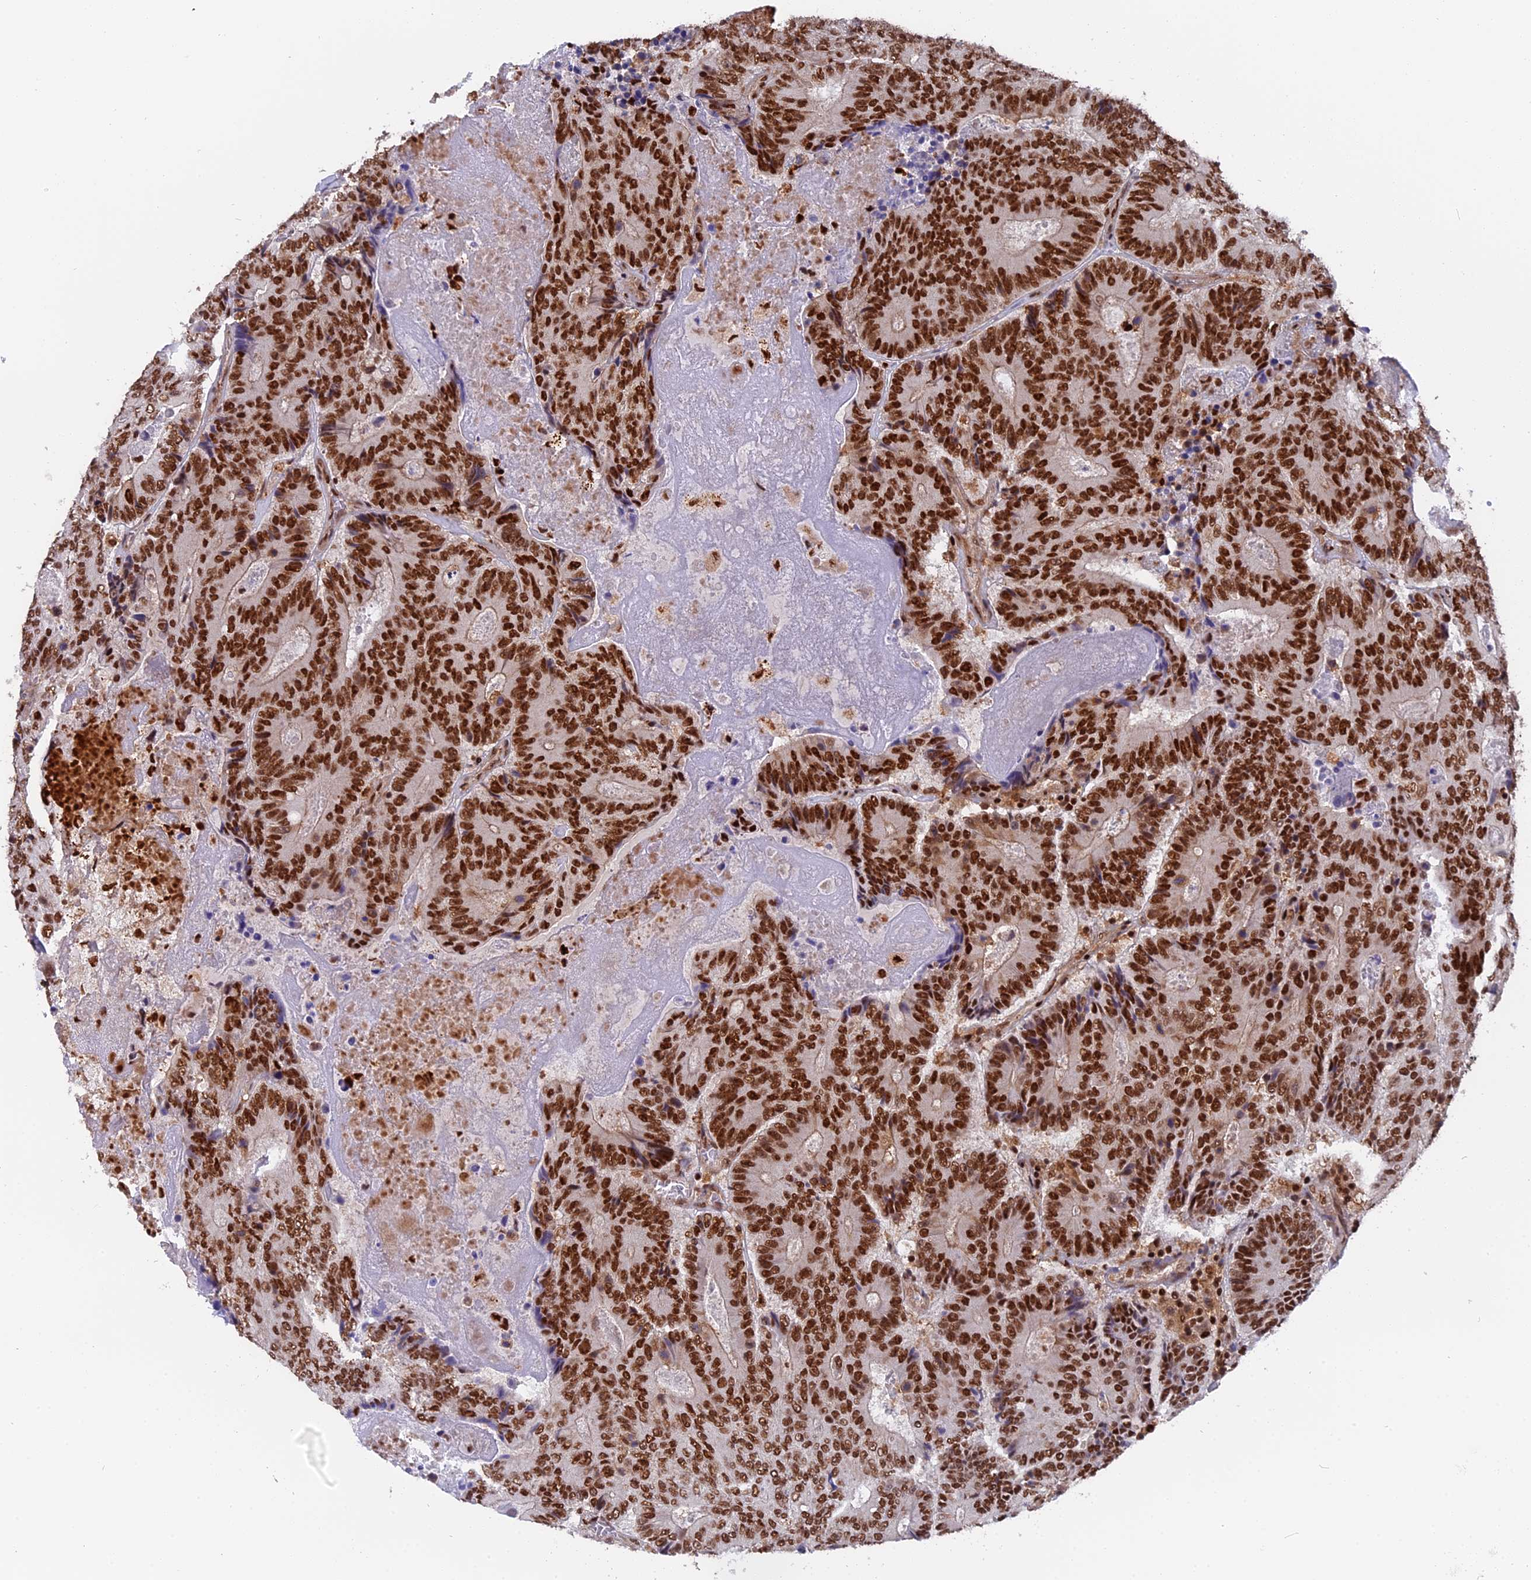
{"staining": {"intensity": "strong", "quantity": ">75%", "location": "nuclear"}, "tissue": "colorectal cancer", "cell_type": "Tumor cells", "image_type": "cancer", "snomed": [{"axis": "morphology", "description": "Adenocarcinoma, NOS"}, {"axis": "topography", "description": "Colon"}], "caption": "There is high levels of strong nuclear staining in tumor cells of adenocarcinoma (colorectal), as demonstrated by immunohistochemical staining (brown color).", "gene": "RAMAC", "patient": {"sex": "male", "age": 83}}